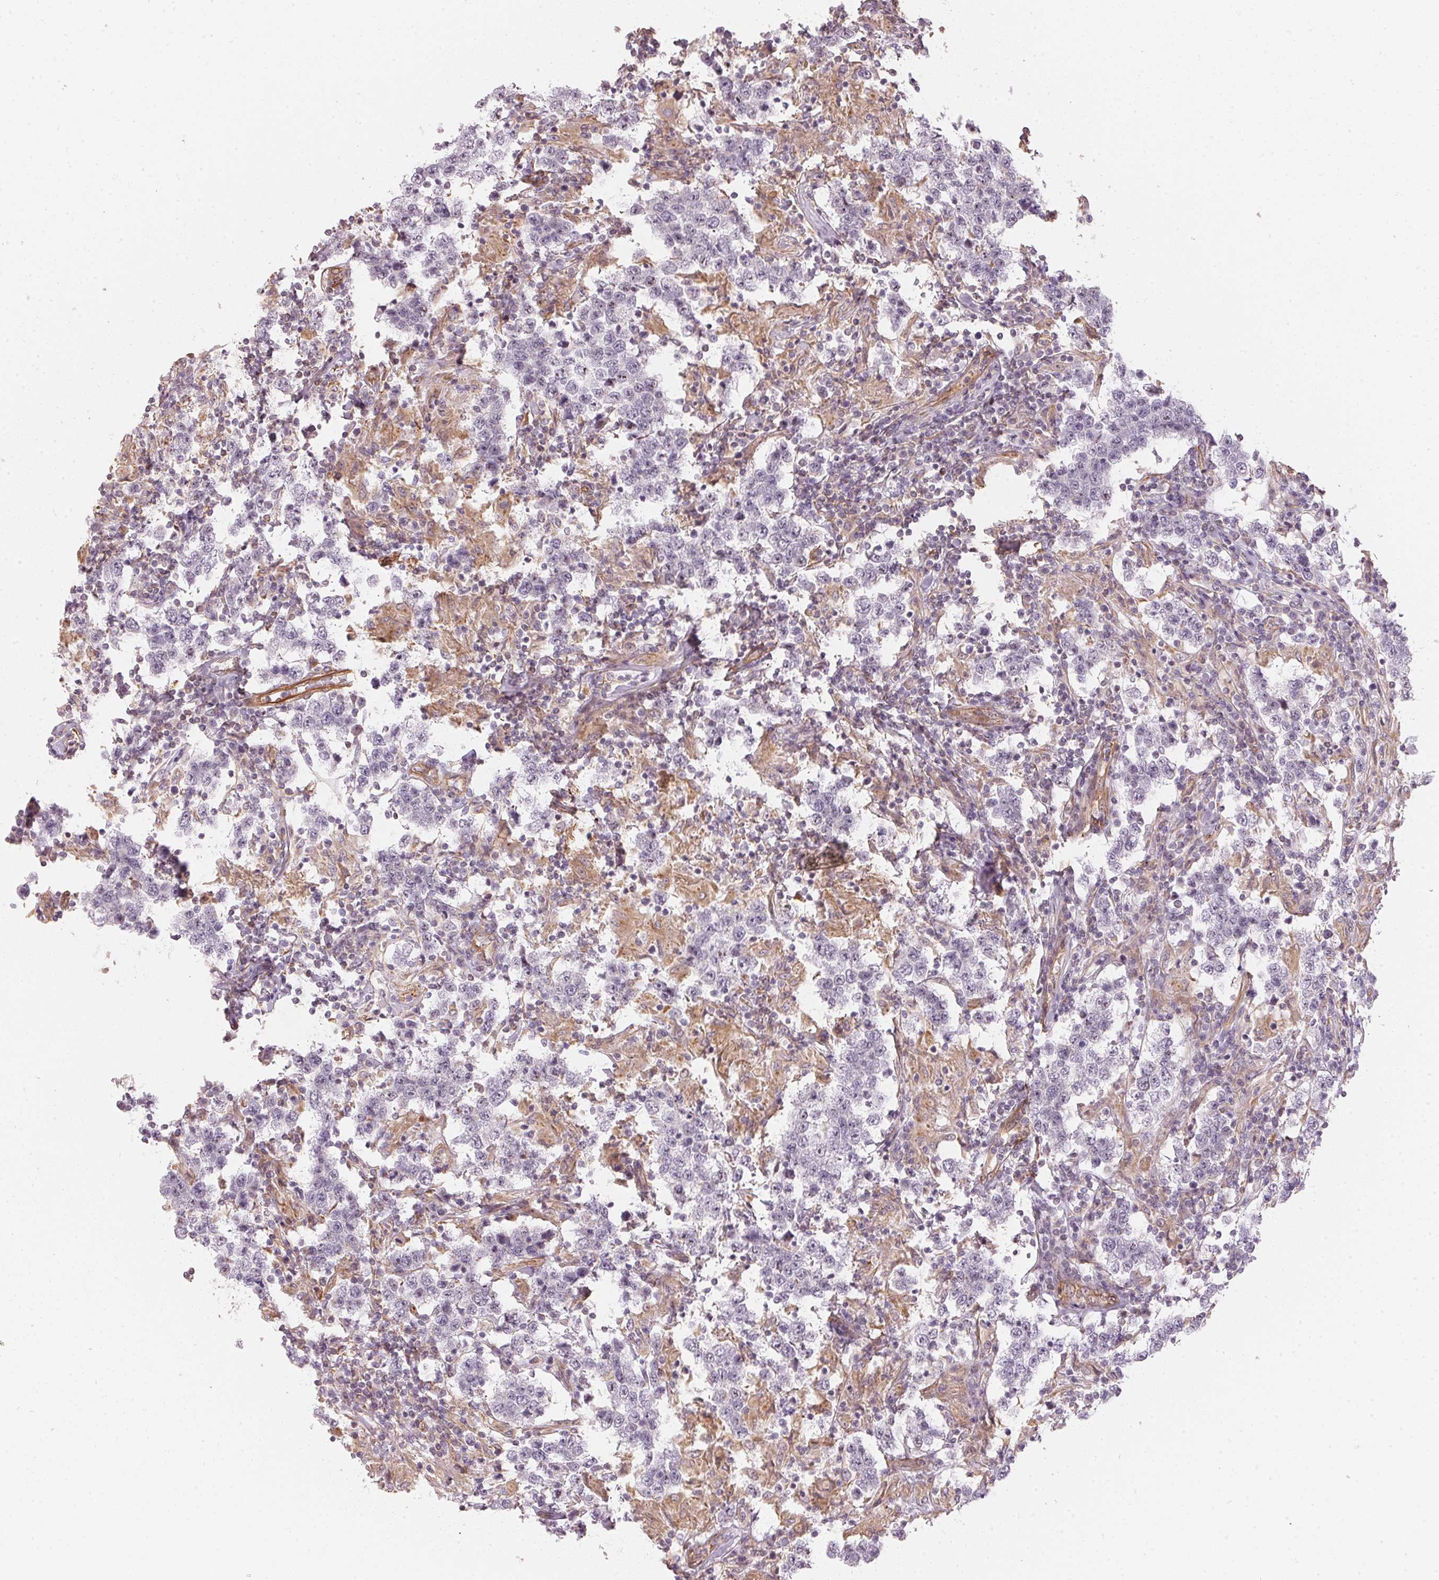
{"staining": {"intensity": "negative", "quantity": "none", "location": "none"}, "tissue": "testis cancer", "cell_type": "Tumor cells", "image_type": "cancer", "snomed": [{"axis": "morphology", "description": "Seminoma, NOS"}, {"axis": "morphology", "description": "Carcinoma, Embryonal, NOS"}, {"axis": "topography", "description": "Testis"}], "caption": "Histopathology image shows no protein expression in tumor cells of seminoma (testis) tissue.", "gene": "FOXR2", "patient": {"sex": "male", "age": 41}}